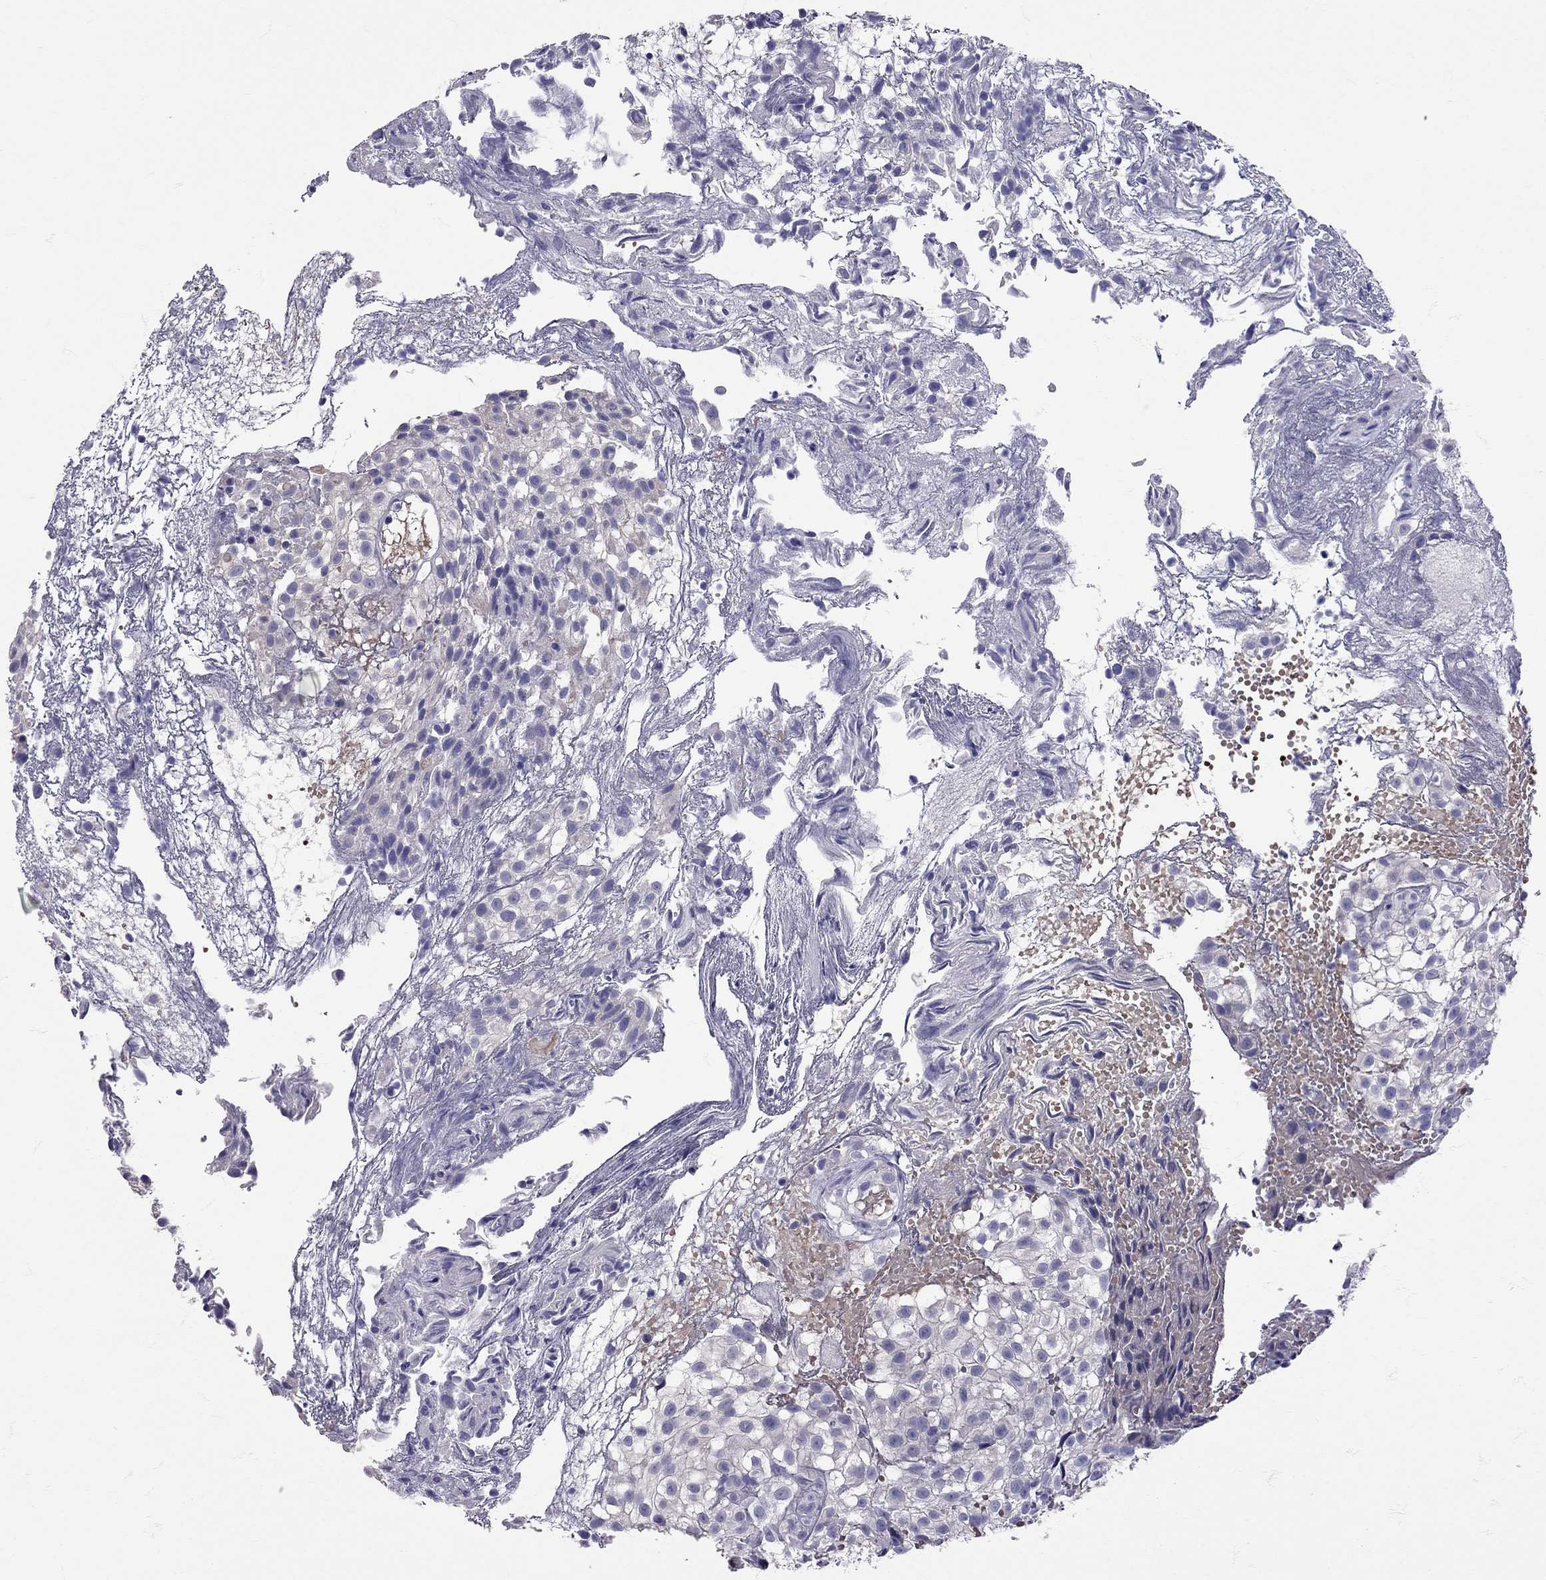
{"staining": {"intensity": "negative", "quantity": "none", "location": "none"}, "tissue": "urothelial cancer", "cell_type": "Tumor cells", "image_type": "cancer", "snomed": [{"axis": "morphology", "description": "Urothelial carcinoma, High grade"}, {"axis": "topography", "description": "Urinary bladder"}], "caption": "Photomicrograph shows no significant protein expression in tumor cells of urothelial cancer.", "gene": "TBR1", "patient": {"sex": "male", "age": 56}}